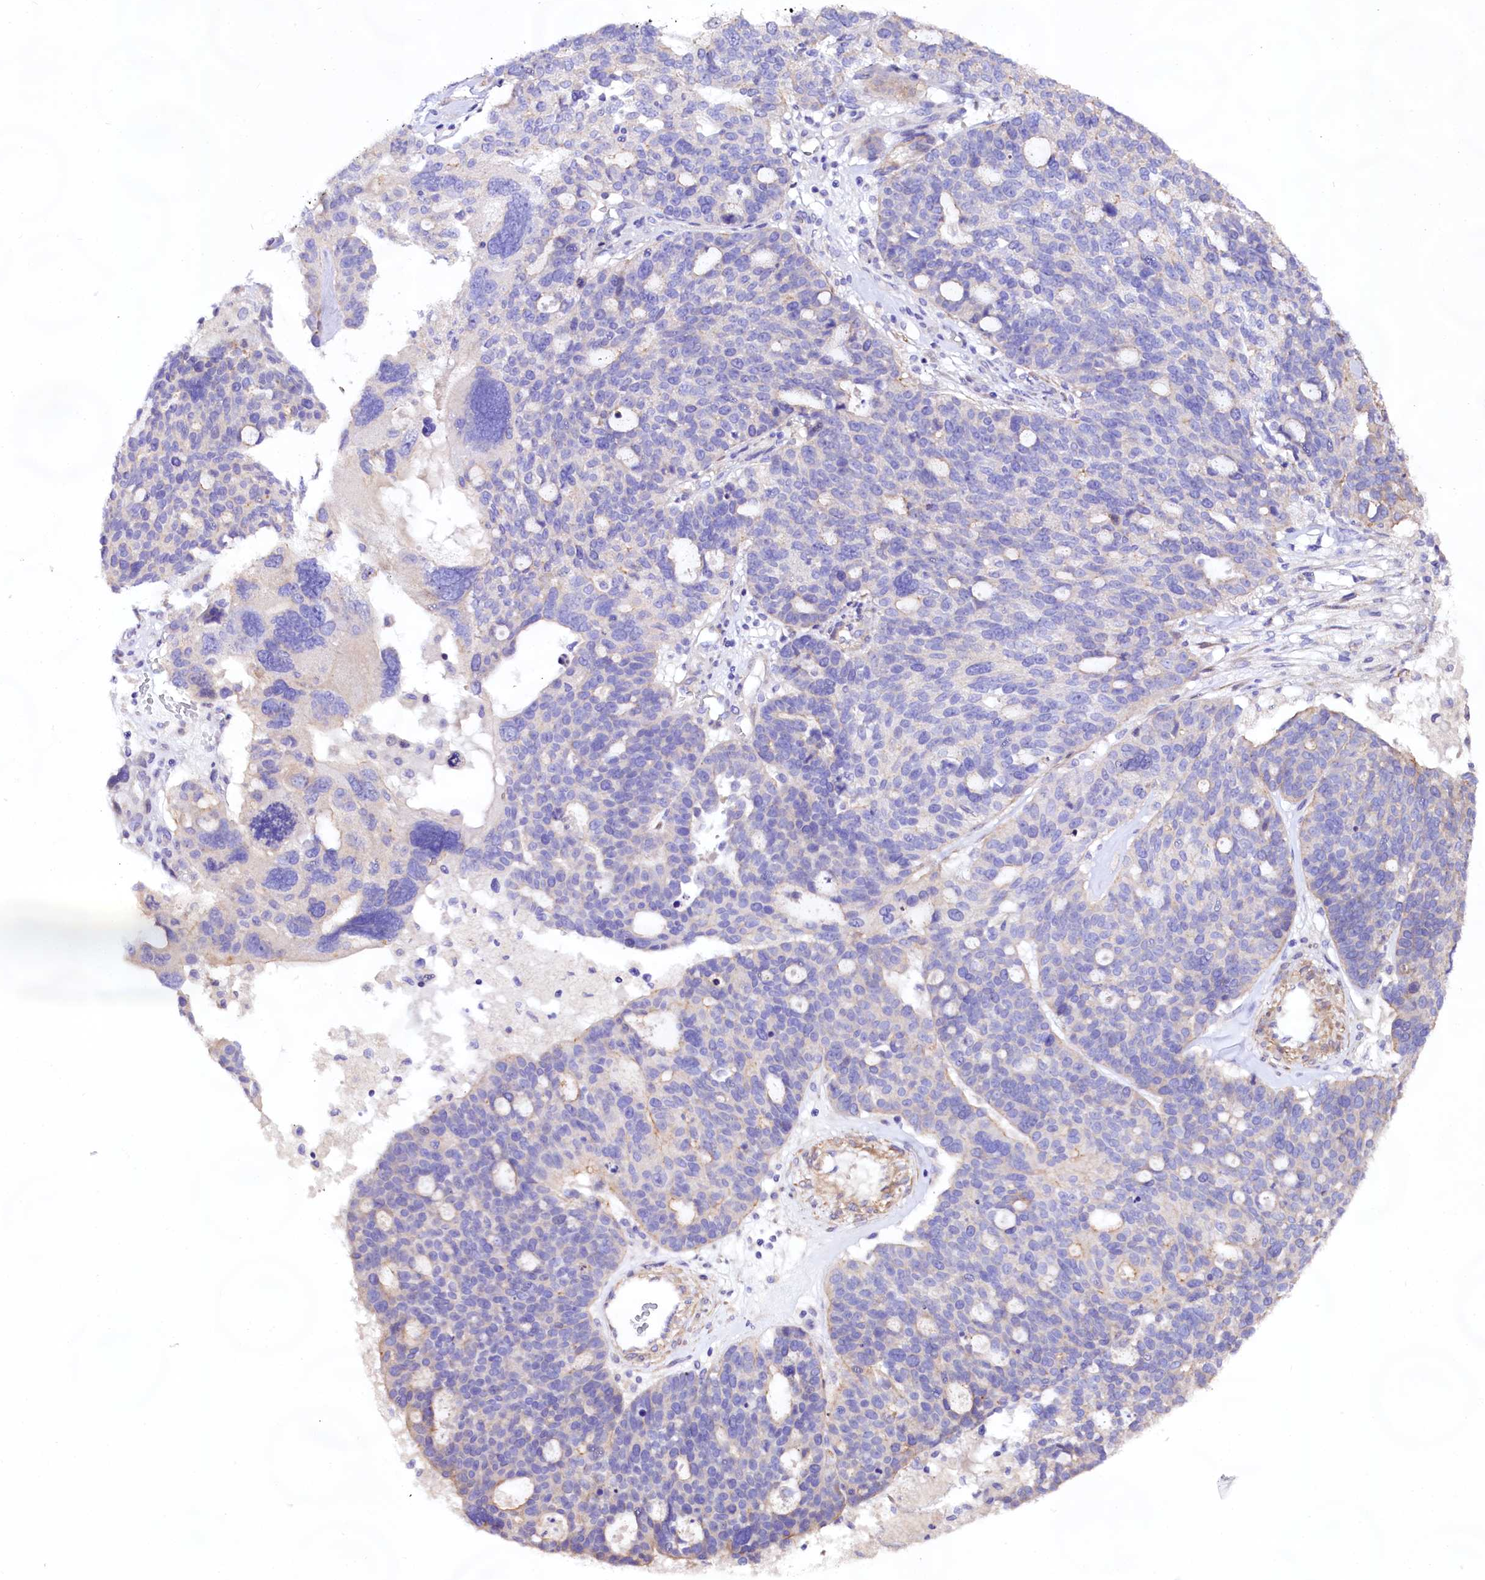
{"staining": {"intensity": "negative", "quantity": "none", "location": "none"}, "tissue": "ovarian cancer", "cell_type": "Tumor cells", "image_type": "cancer", "snomed": [{"axis": "morphology", "description": "Cystadenocarcinoma, serous, NOS"}, {"axis": "topography", "description": "Ovary"}], "caption": "Tumor cells show no significant protein expression in ovarian serous cystadenocarcinoma. (Brightfield microscopy of DAB (3,3'-diaminobenzidine) immunohistochemistry at high magnification).", "gene": "VPS11", "patient": {"sex": "female", "age": 59}}